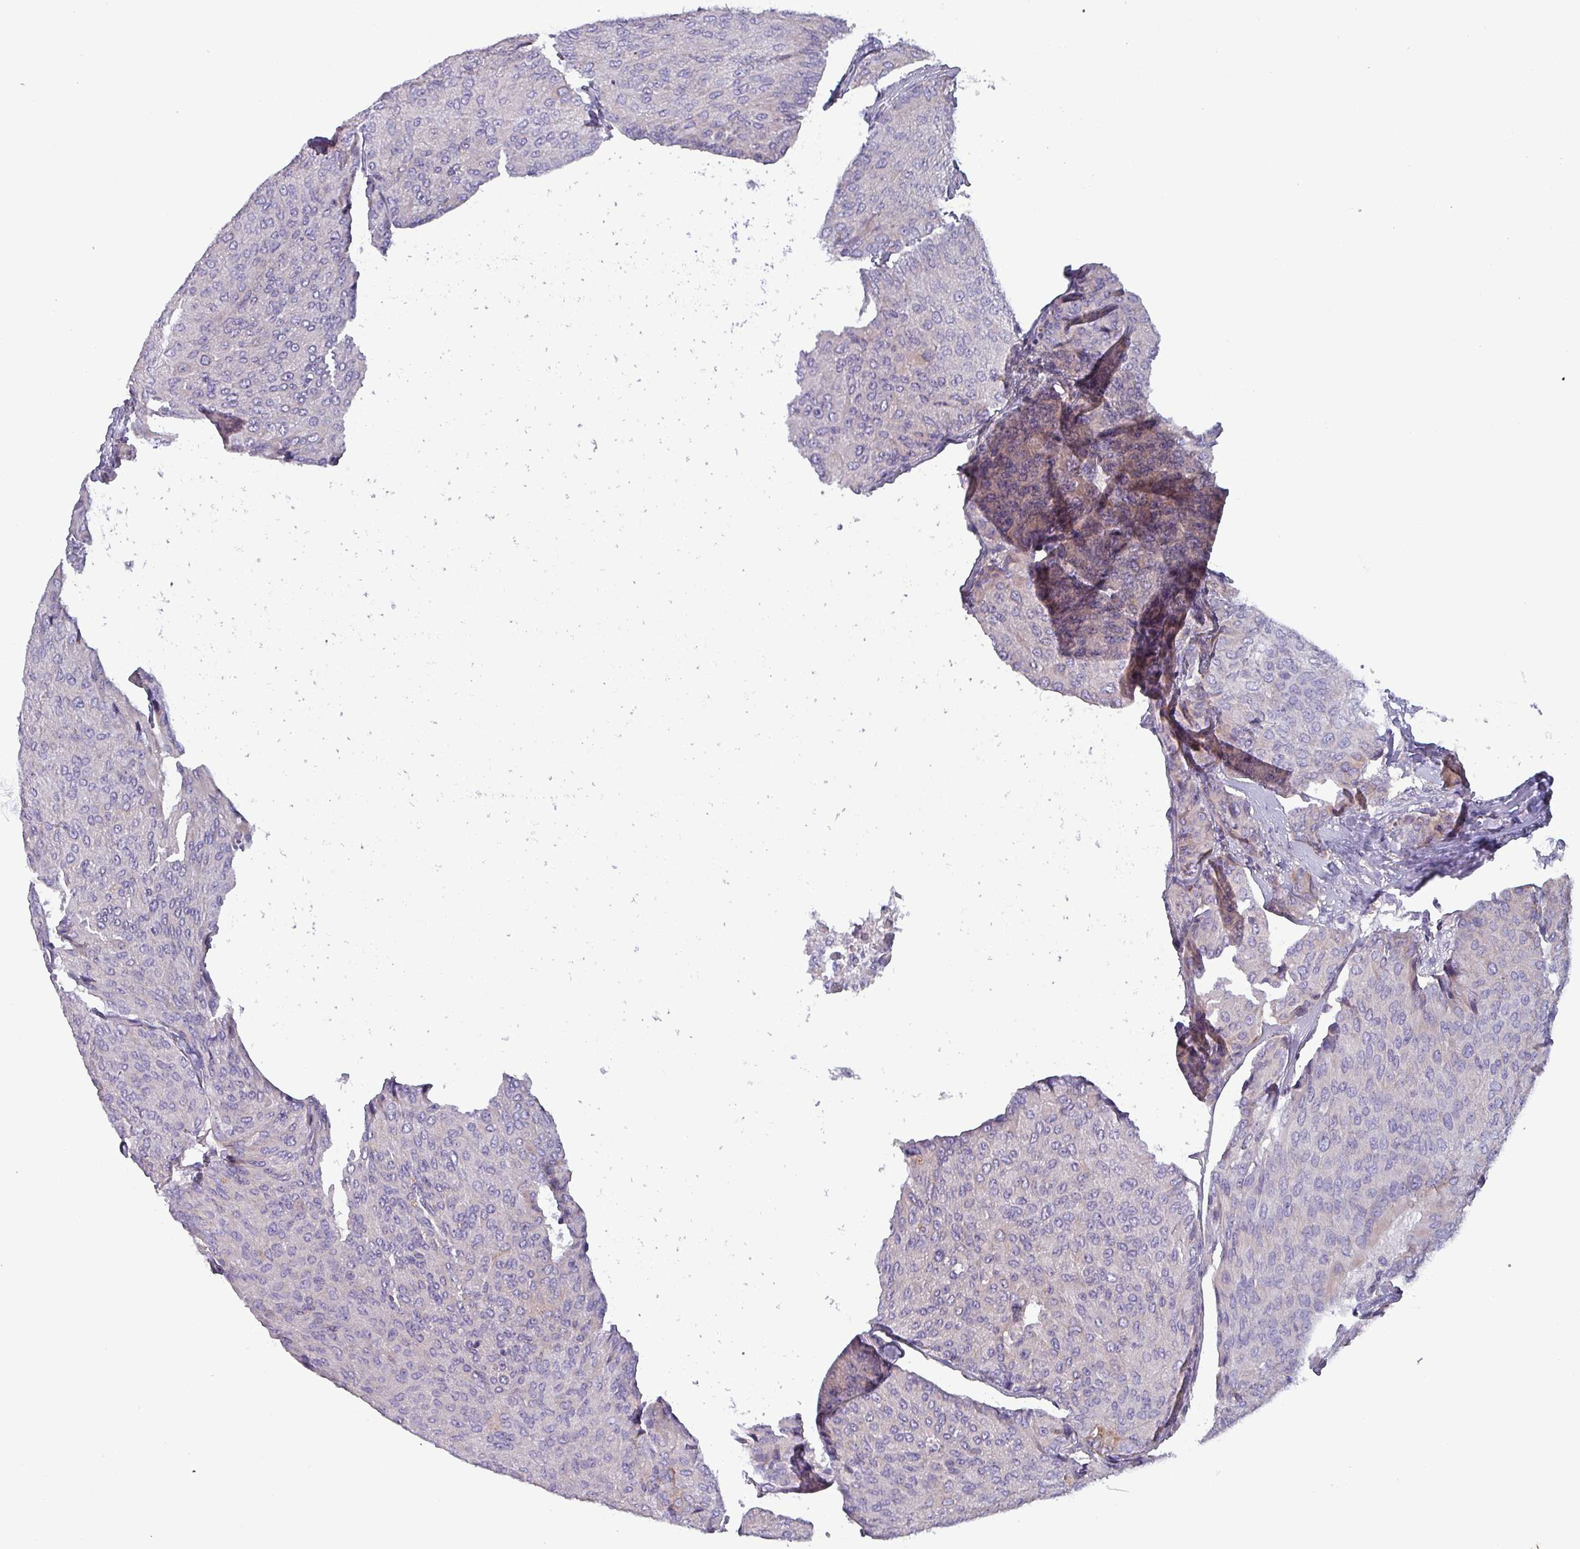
{"staining": {"intensity": "negative", "quantity": "none", "location": "none"}, "tissue": "breast cancer", "cell_type": "Tumor cells", "image_type": "cancer", "snomed": [{"axis": "morphology", "description": "Duct carcinoma"}, {"axis": "topography", "description": "Breast"}], "caption": "This is an immunohistochemistry (IHC) photomicrograph of breast cancer. There is no staining in tumor cells.", "gene": "HSD3B7", "patient": {"sex": "female", "age": 75}}